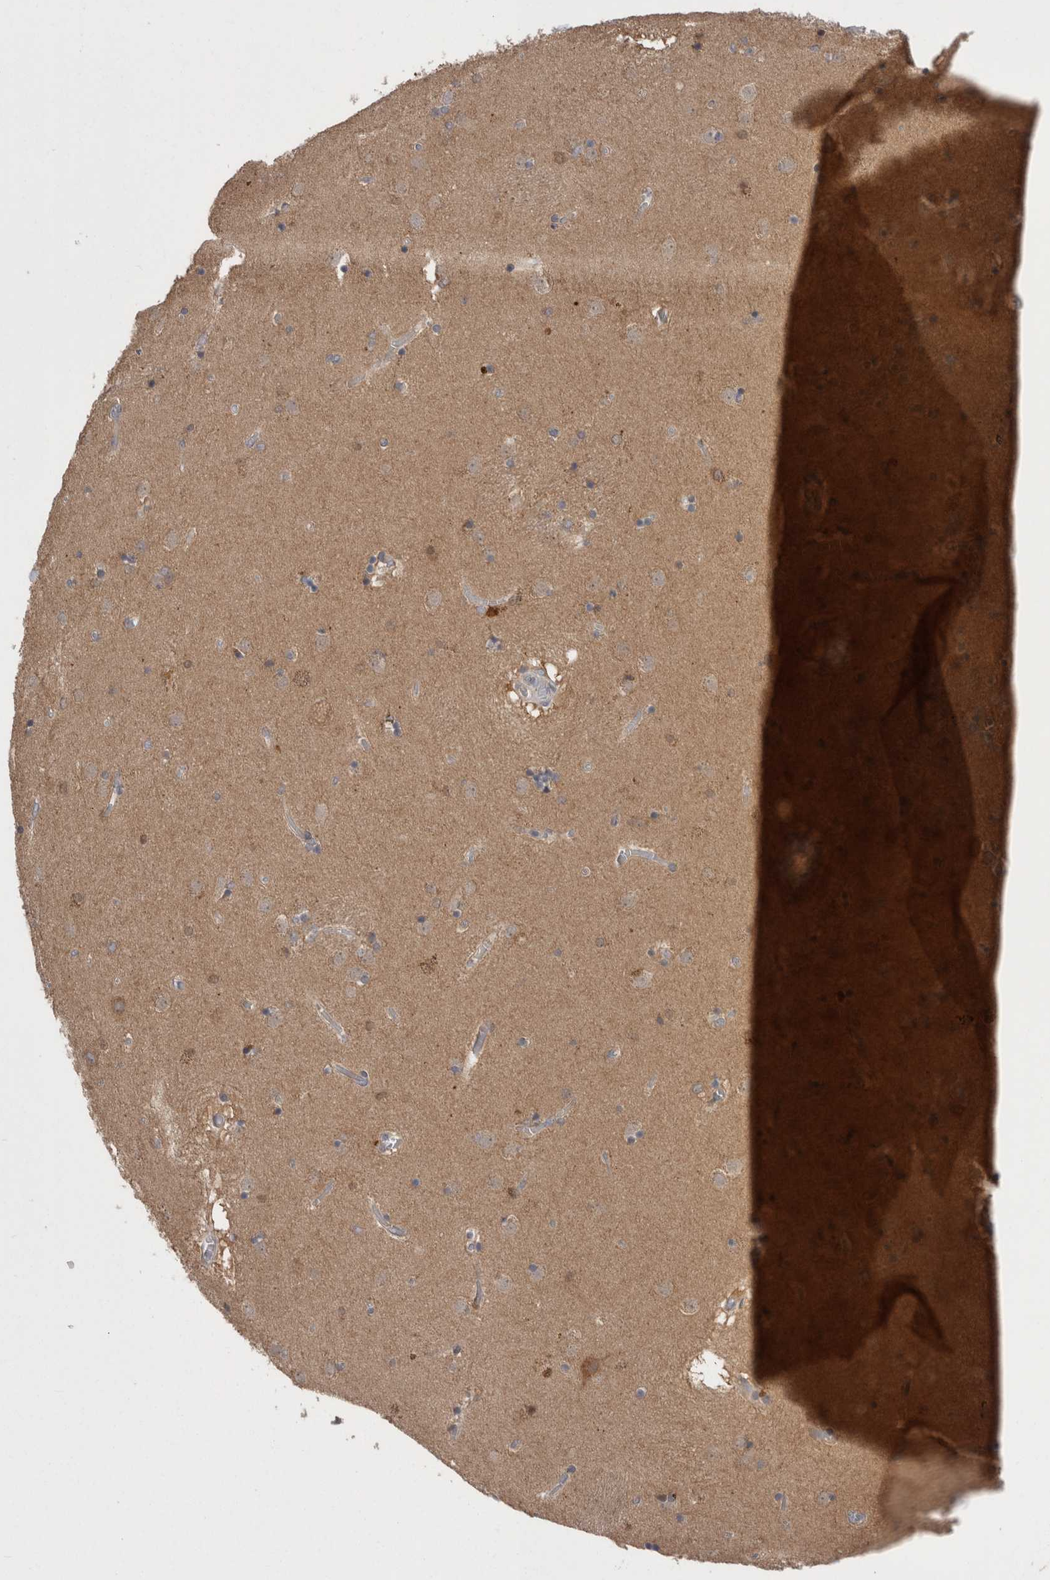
{"staining": {"intensity": "weak", "quantity": "<25%", "location": "cytoplasmic/membranous"}, "tissue": "caudate", "cell_type": "Glial cells", "image_type": "normal", "snomed": [{"axis": "morphology", "description": "Normal tissue, NOS"}, {"axis": "topography", "description": "Lateral ventricle wall"}], "caption": "Glial cells show no significant positivity in benign caudate. Brightfield microscopy of immunohistochemistry (IHC) stained with DAB (brown) and hematoxylin (blue), captured at high magnification.", "gene": "DCTN6", "patient": {"sex": "male", "age": 70}}